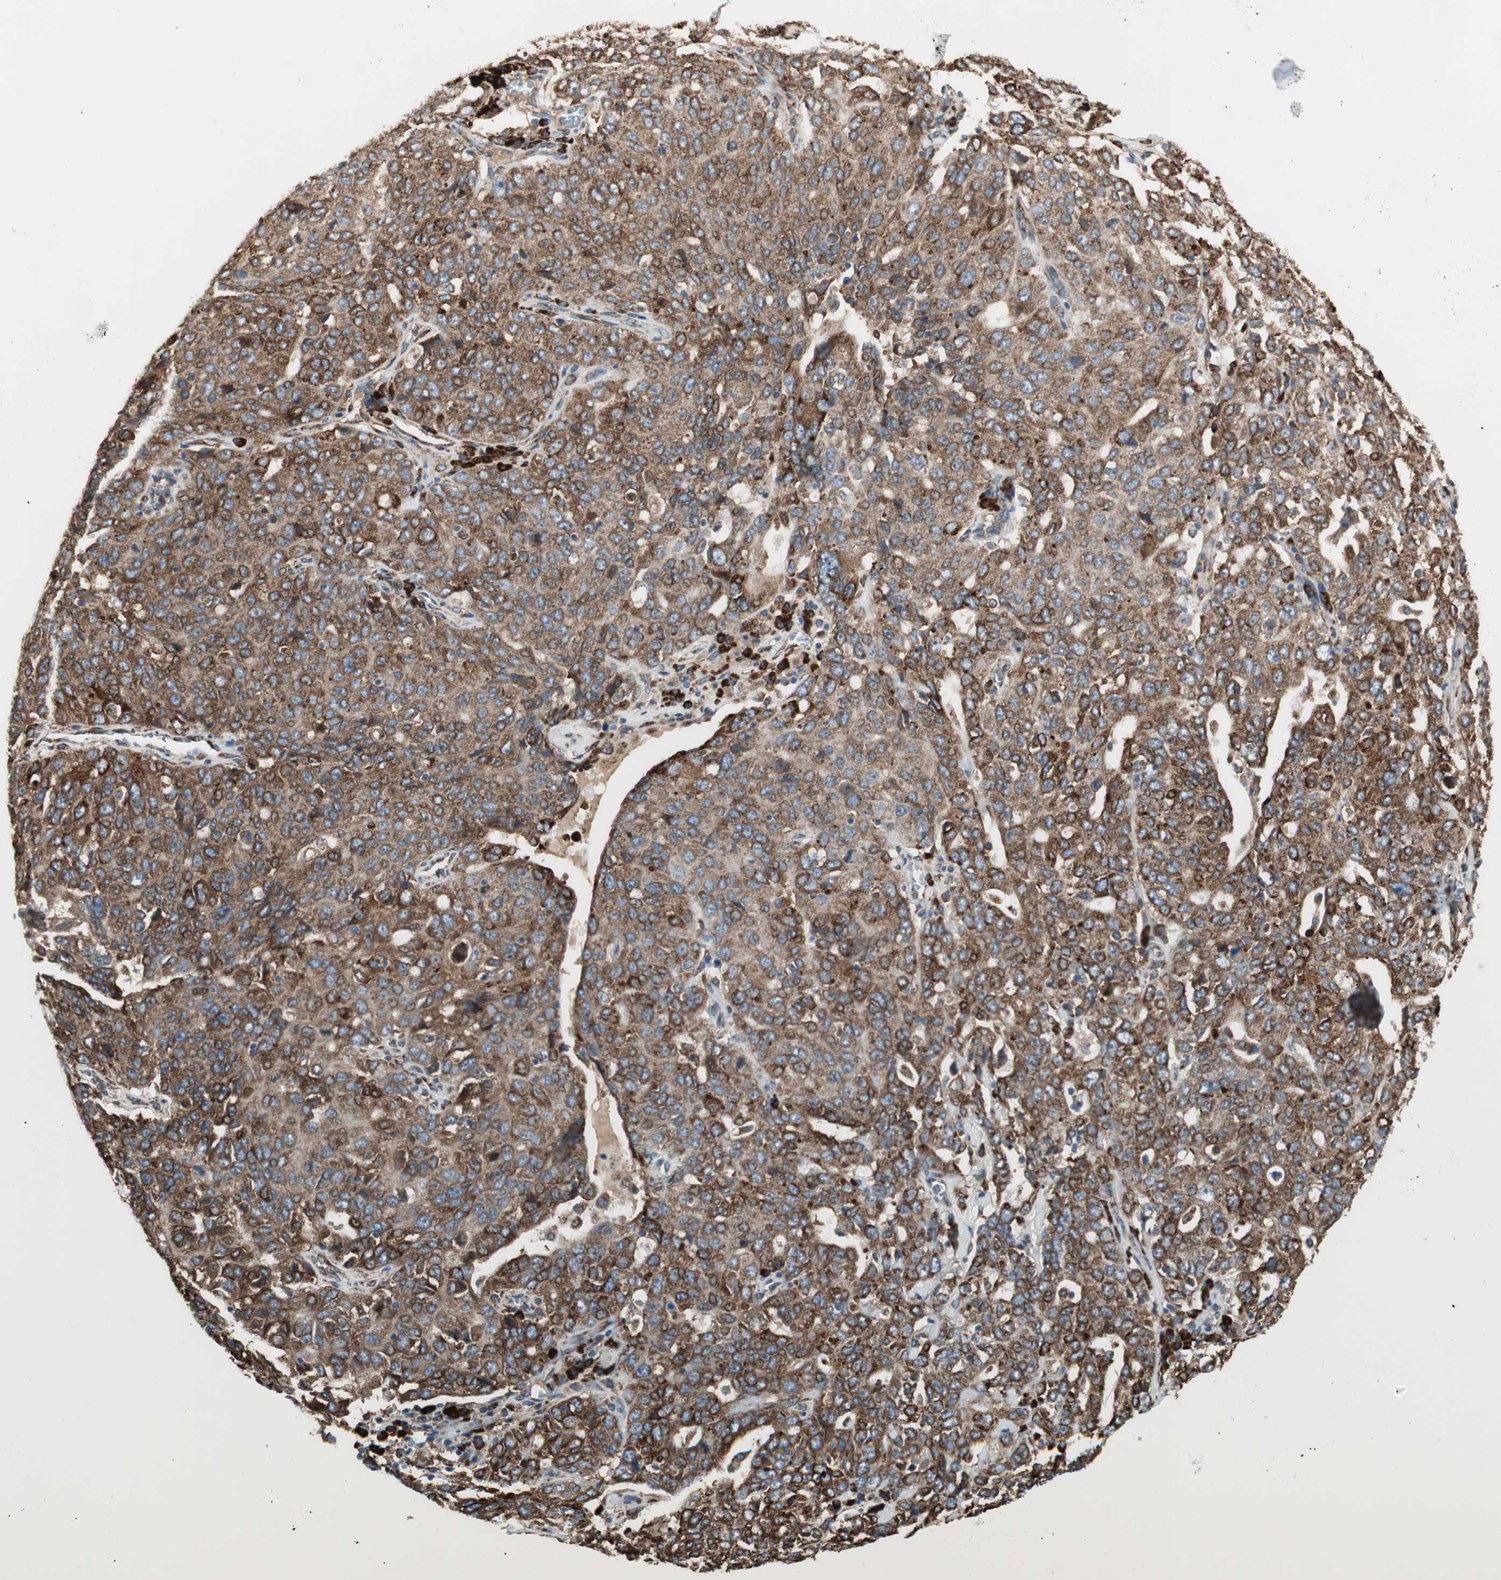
{"staining": {"intensity": "strong", "quantity": ">75%", "location": "cytoplasmic/membranous"}, "tissue": "ovarian cancer", "cell_type": "Tumor cells", "image_type": "cancer", "snomed": [{"axis": "morphology", "description": "Carcinoma, endometroid"}, {"axis": "topography", "description": "Ovary"}], "caption": "Brown immunohistochemical staining in ovarian cancer shows strong cytoplasmic/membranous staining in about >75% of tumor cells.", "gene": "RRBP1", "patient": {"sex": "female", "age": 62}}